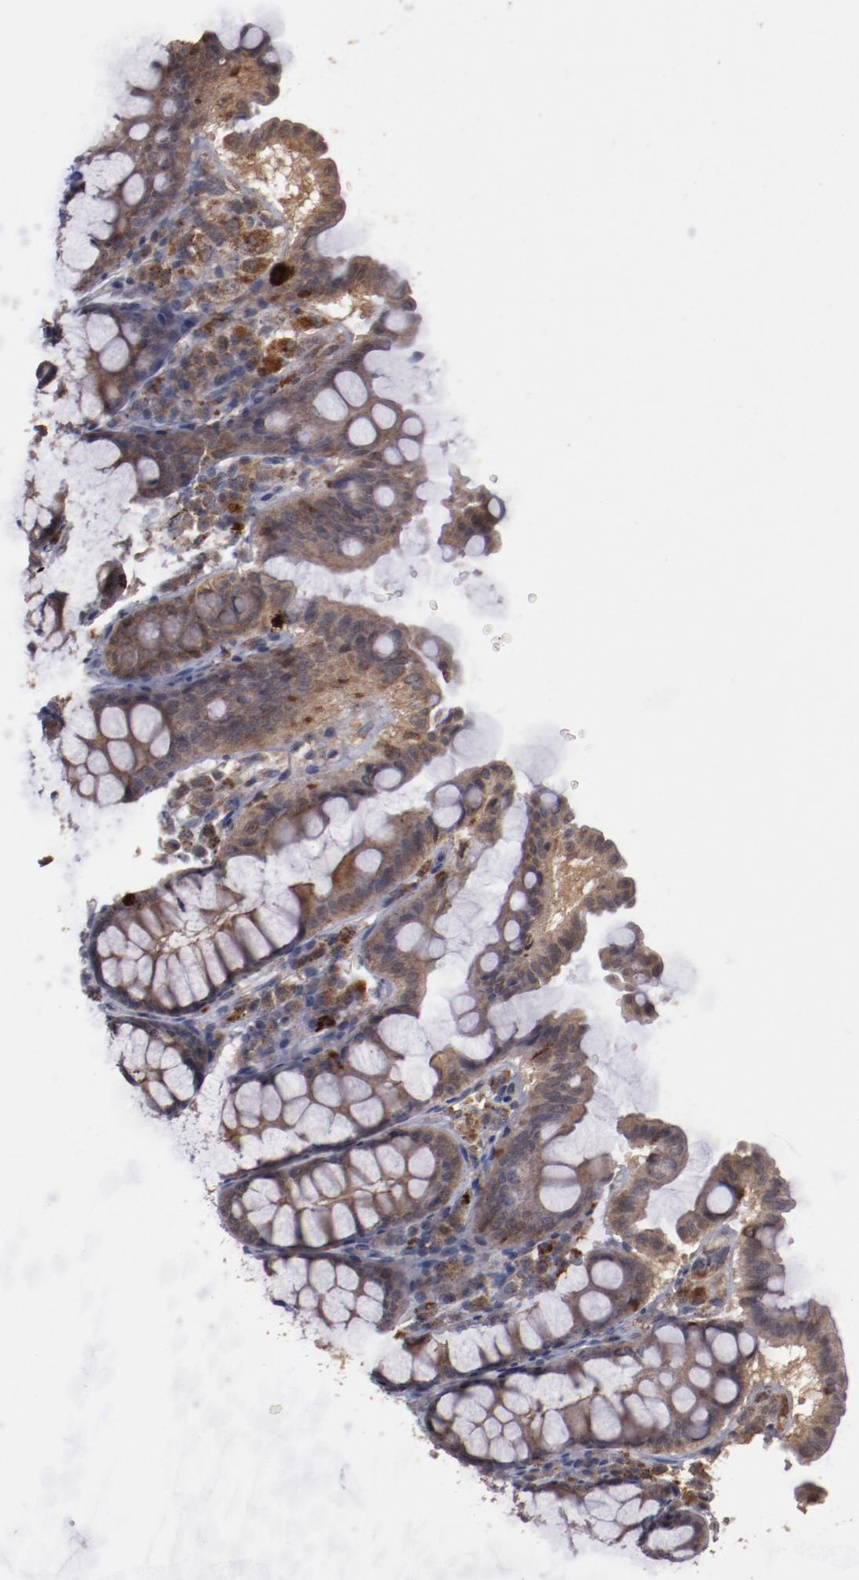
{"staining": {"intensity": "weak", "quantity": "25%-75%", "location": "cytoplasmic/membranous"}, "tissue": "colon", "cell_type": "Endothelial cells", "image_type": "normal", "snomed": [{"axis": "morphology", "description": "Normal tissue, NOS"}, {"axis": "topography", "description": "Colon"}], "caption": "This is a photomicrograph of immunohistochemistry staining of normal colon, which shows weak staining in the cytoplasmic/membranous of endothelial cells.", "gene": "TENM1", "patient": {"sex": "female", "age": 61}}